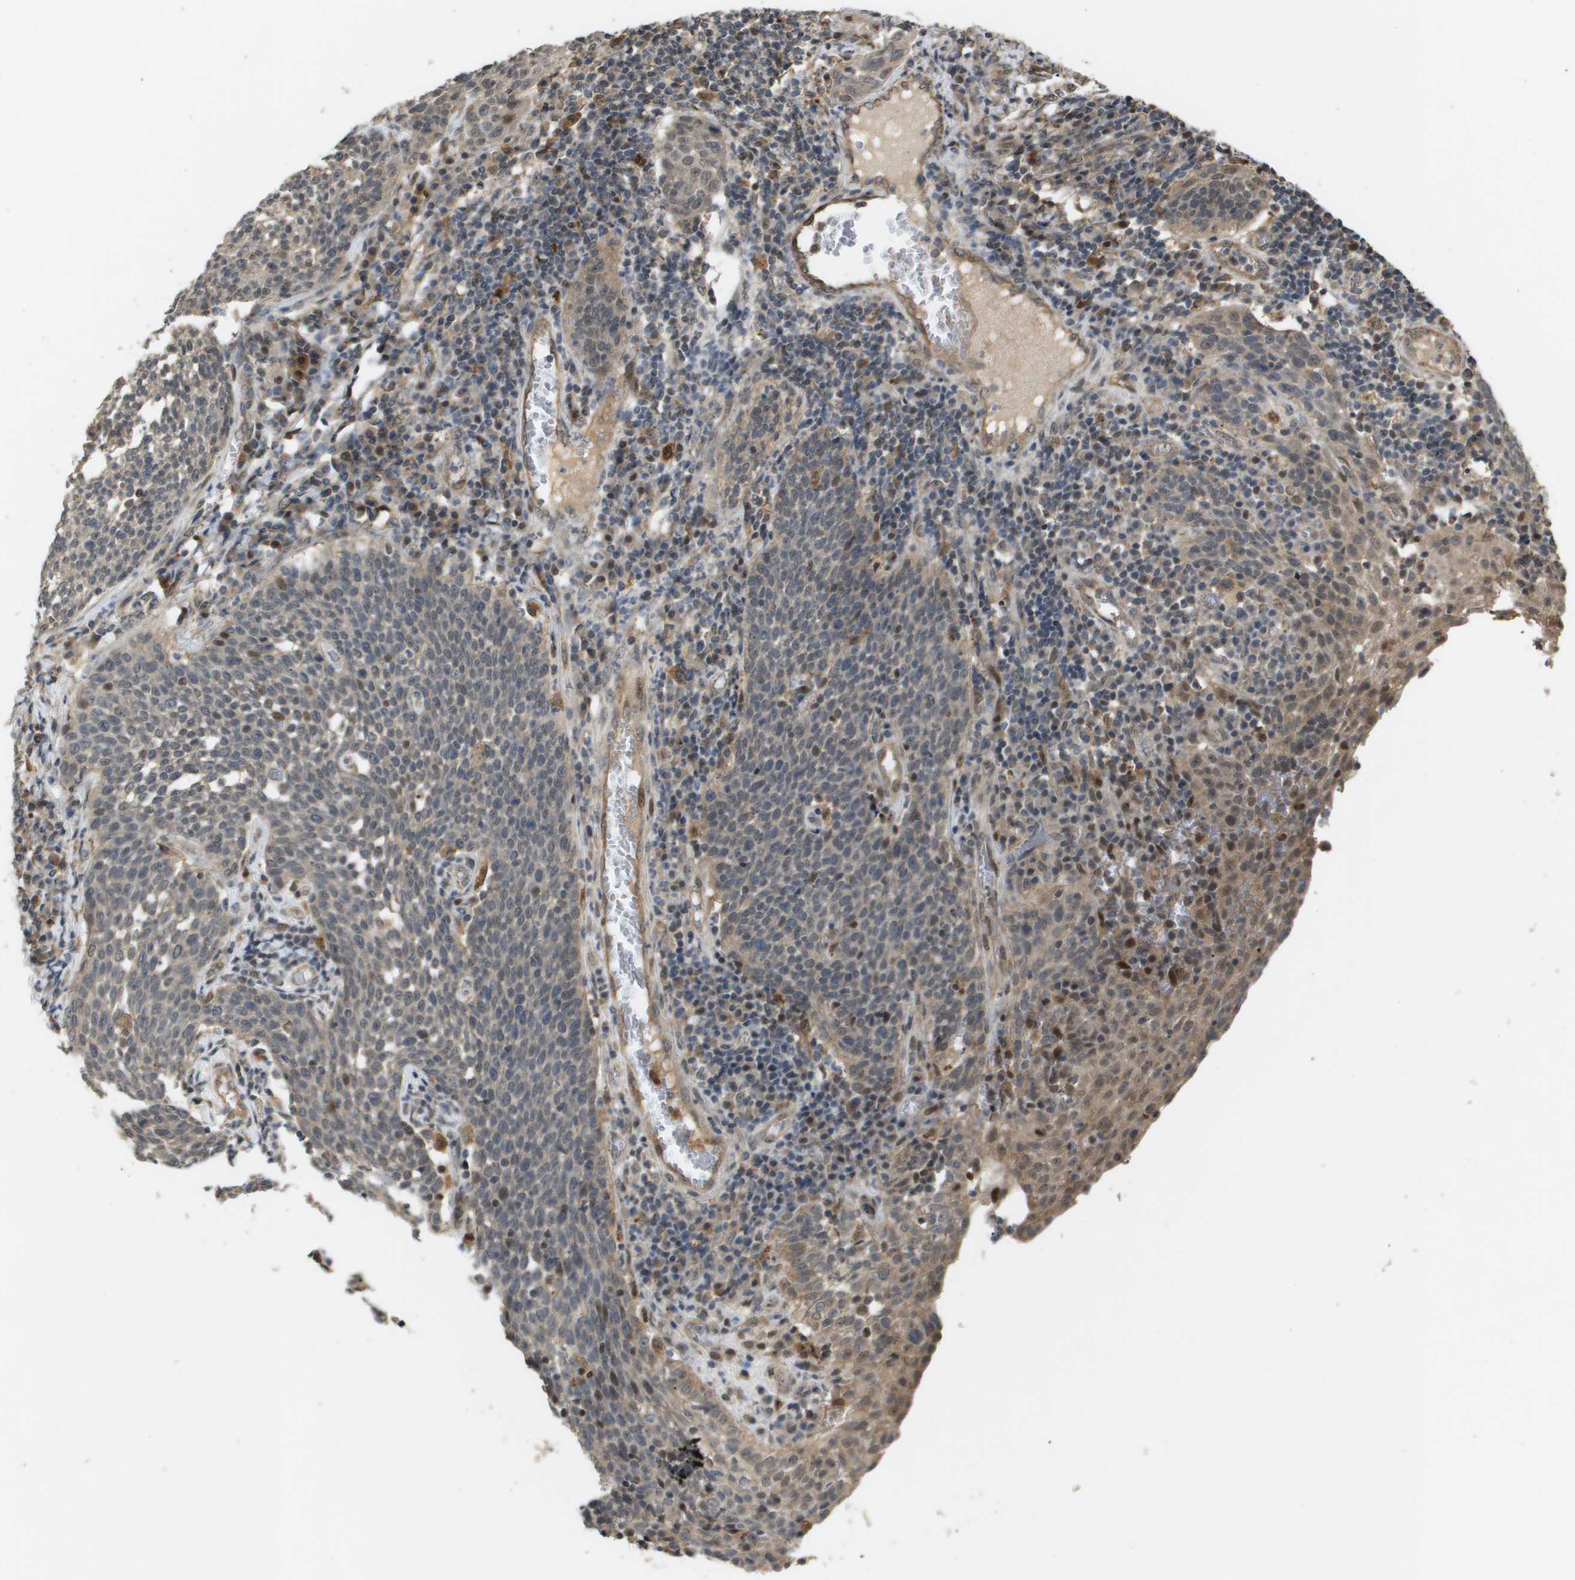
{"staining": {"intensity": "weak", "quantity": "25%-75%", "location": "cytoplasmic/membranous,nuclear"}, "tissue": "cervical cancer", "cell_type": "Tumor cells", "image_type": "cancer", "snomed": [{"axis": "morphology", "description": "Squamous cell carcinoma, NOS"}, {"axis": "topography", "description": "Cervix"}], "caption": "This is an image of immunohistochemistry (IHC) staining of cervical cancer (squamous cell carcinoma), which shows weak staining in the cytoplasmic/membranous and nuclear of tumor cells.", "gene": "PDGFB", "patient": {"sex": "female", "age": 34}}